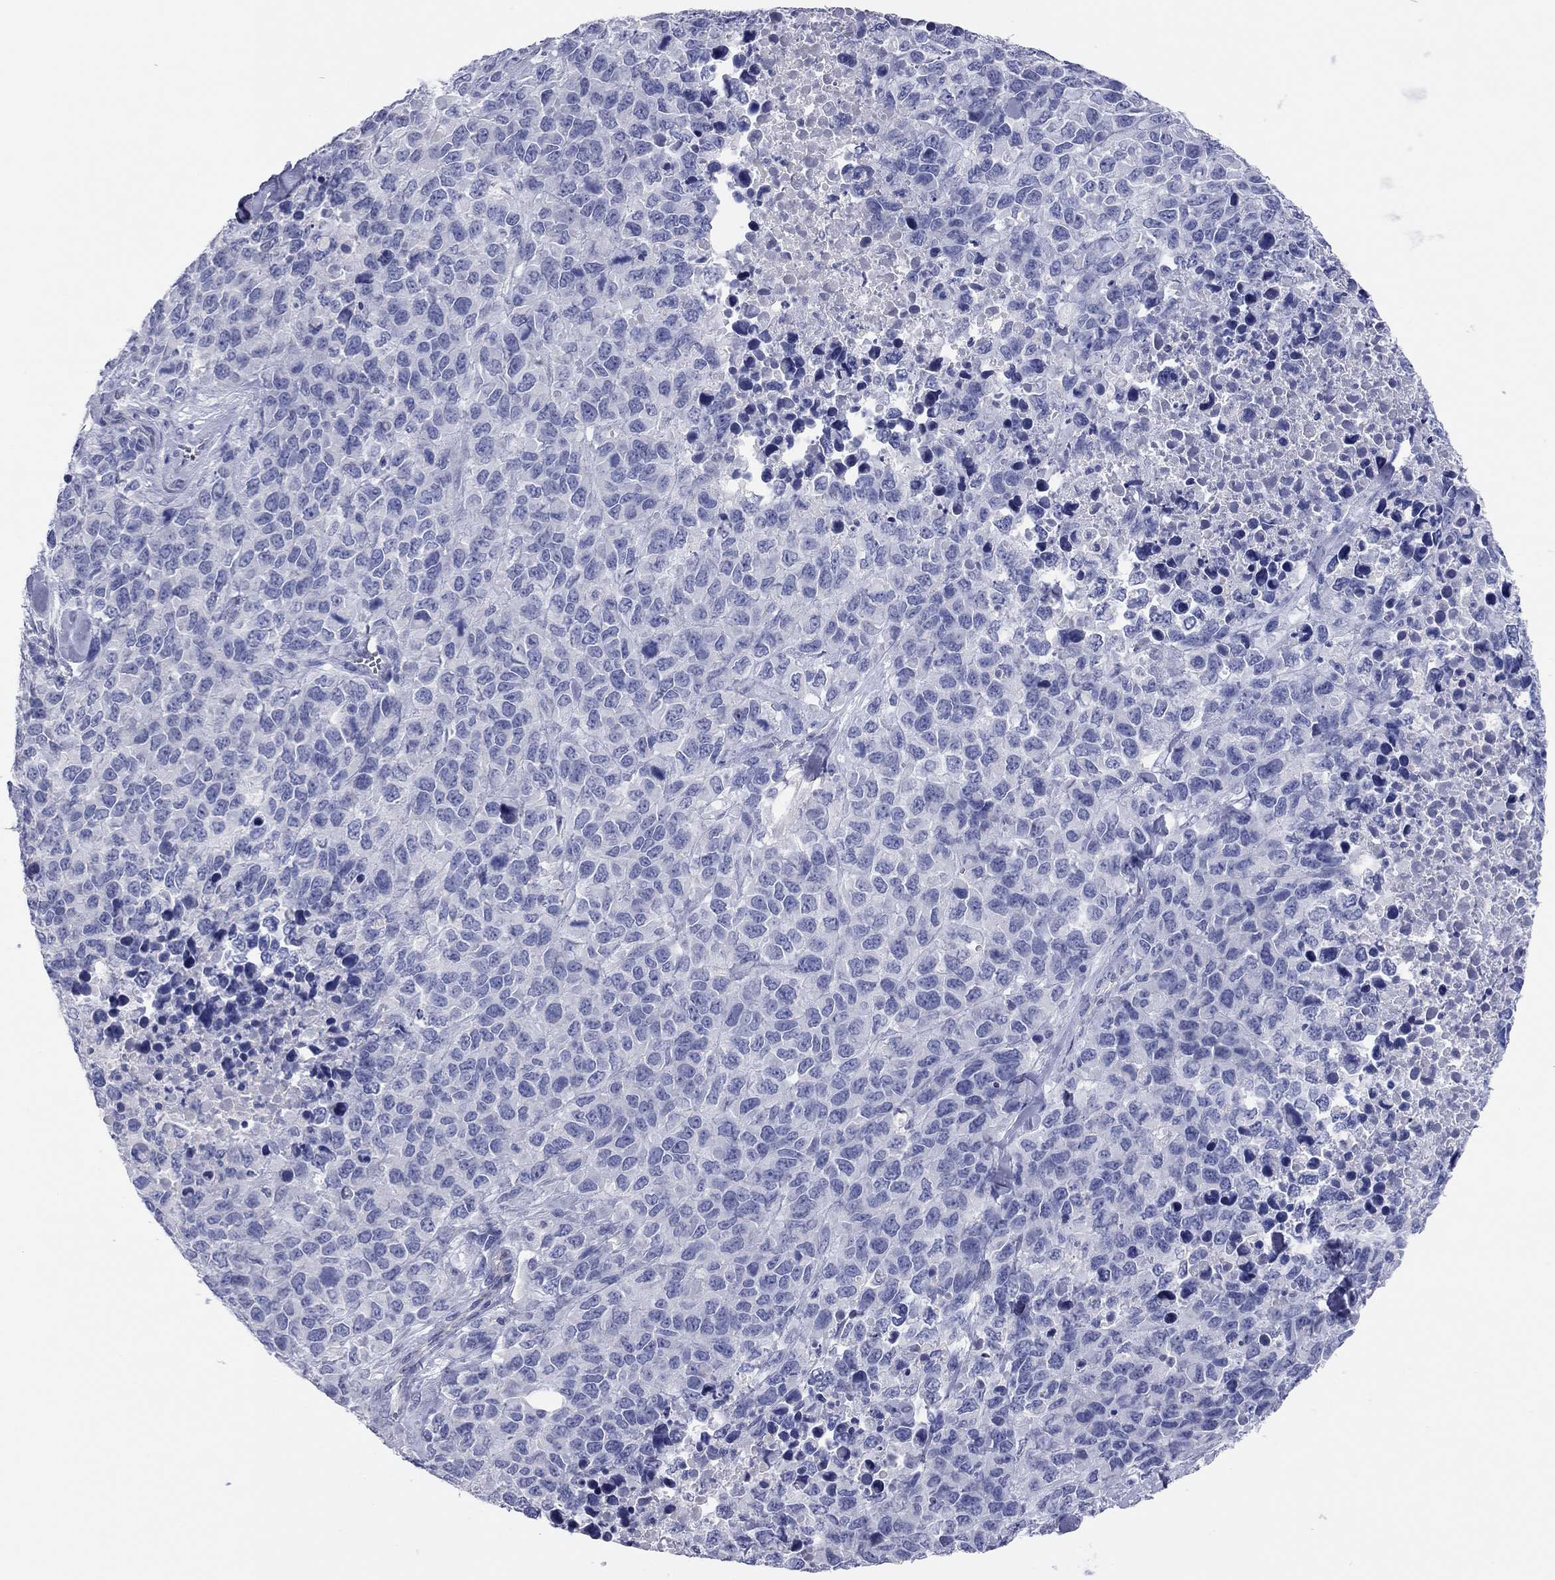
{"staining": {"intensity": "negative", "quantity": "none", "location": "none"}, "tissue": "melanoma", "cell_type": "Tumor cells", "image_type": "cancer", "snomed": [{"axis": "morphology", "description": "Malignant melanoma, Metastatic site"}, {"axis": "topography", "description": "Skin"}], "caption": "Tumor cells are negative for brown protein staining in melanoma.", "gene": "TMEM221", "patient": {"sex": "male", "age": 84}}